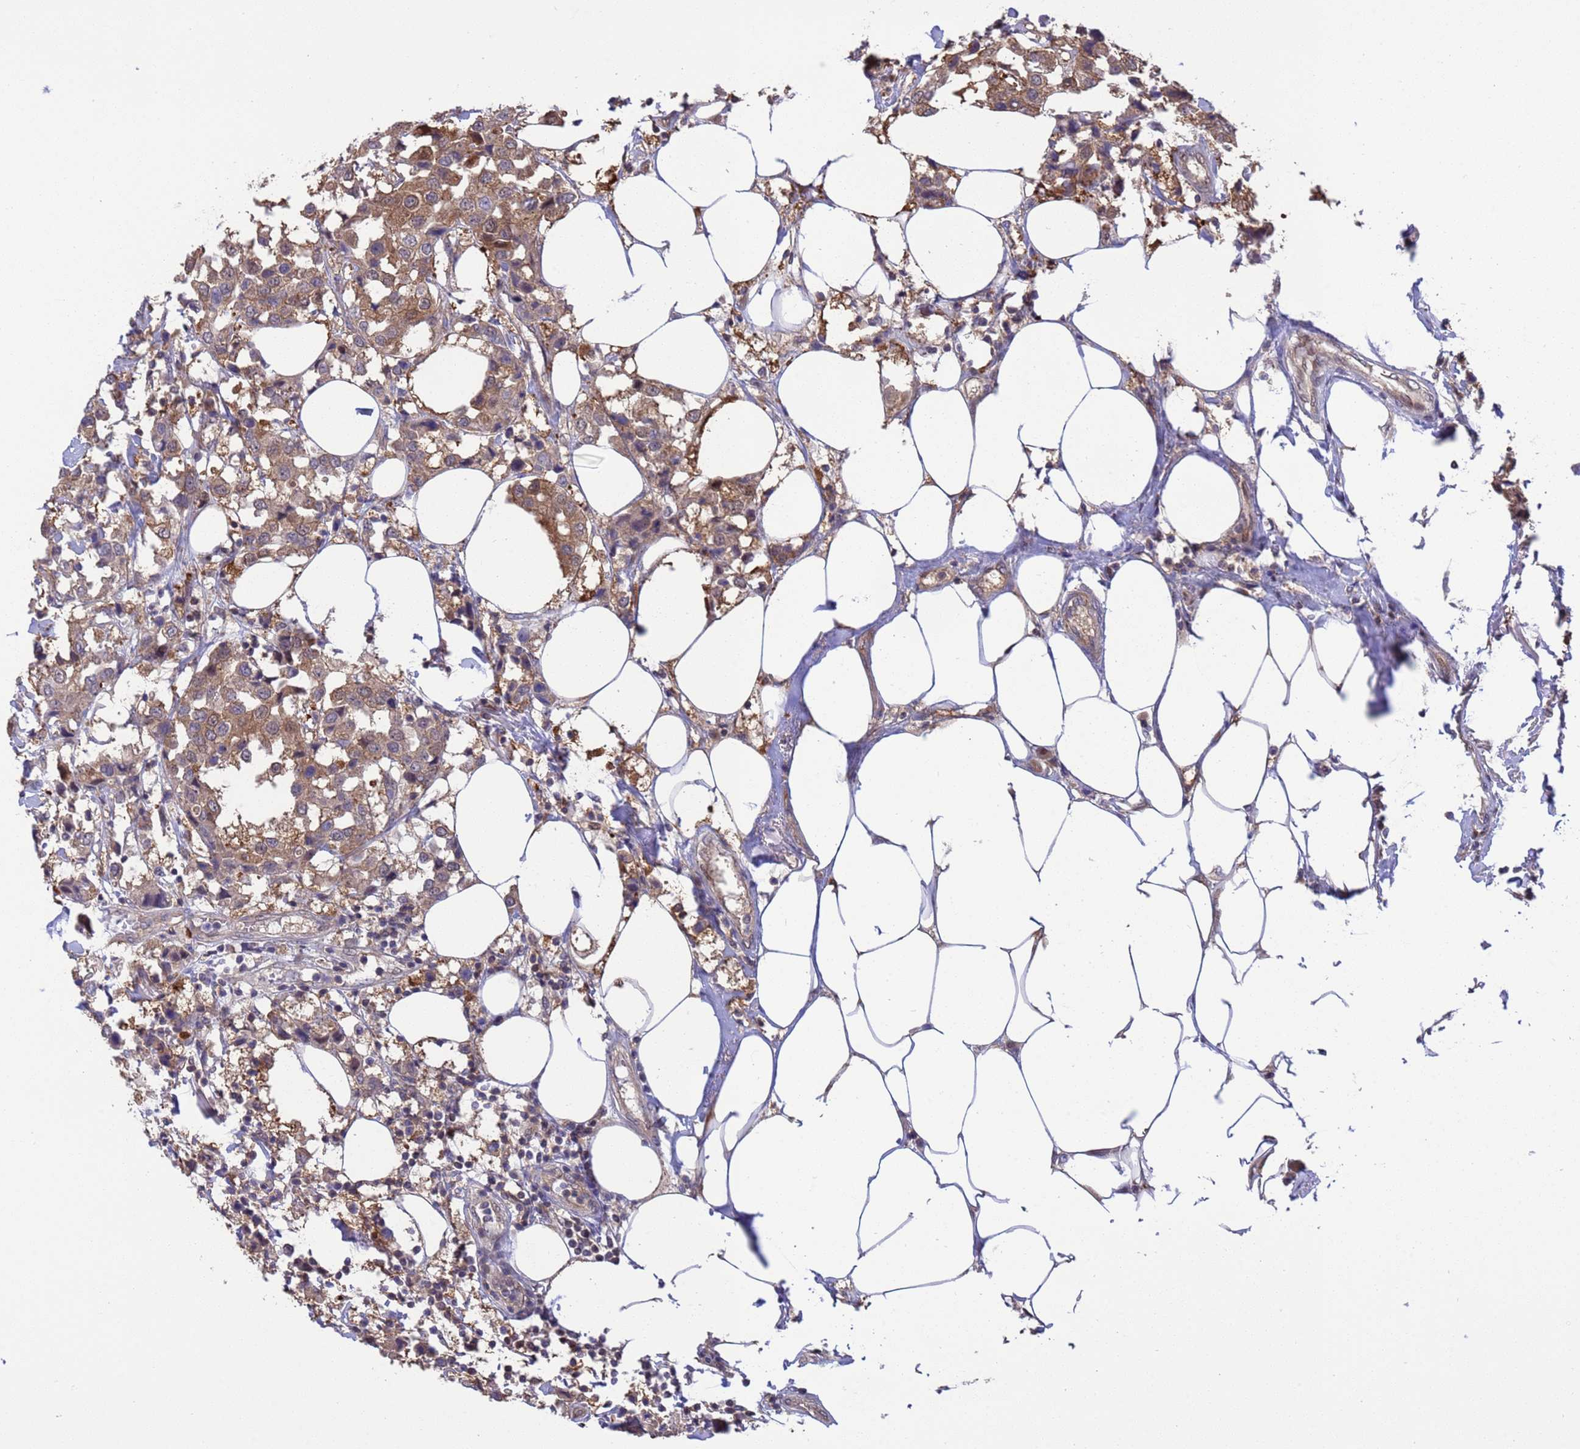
{"staining": {"intensity": "moderate", "quantity": "25%-75%", "location": "cytoplasmic/membranous"}, "tissue": "breast cancer", "cell_type": "Tumor cells", "image_type": "cancer", "snomed": [{"axis": "morphology", "description": "Duct carcinoma"}, {"axis": "topography", "description": "Breast"}], "caption": "Infiltrating ductal carcinoma (breast) tissue reveals moderate cytoplasmic/membranous positivity in approximately 25%-75% of tumor cells", "gene": "GJA10", "patient": {"sex": "female", "age": 80}}